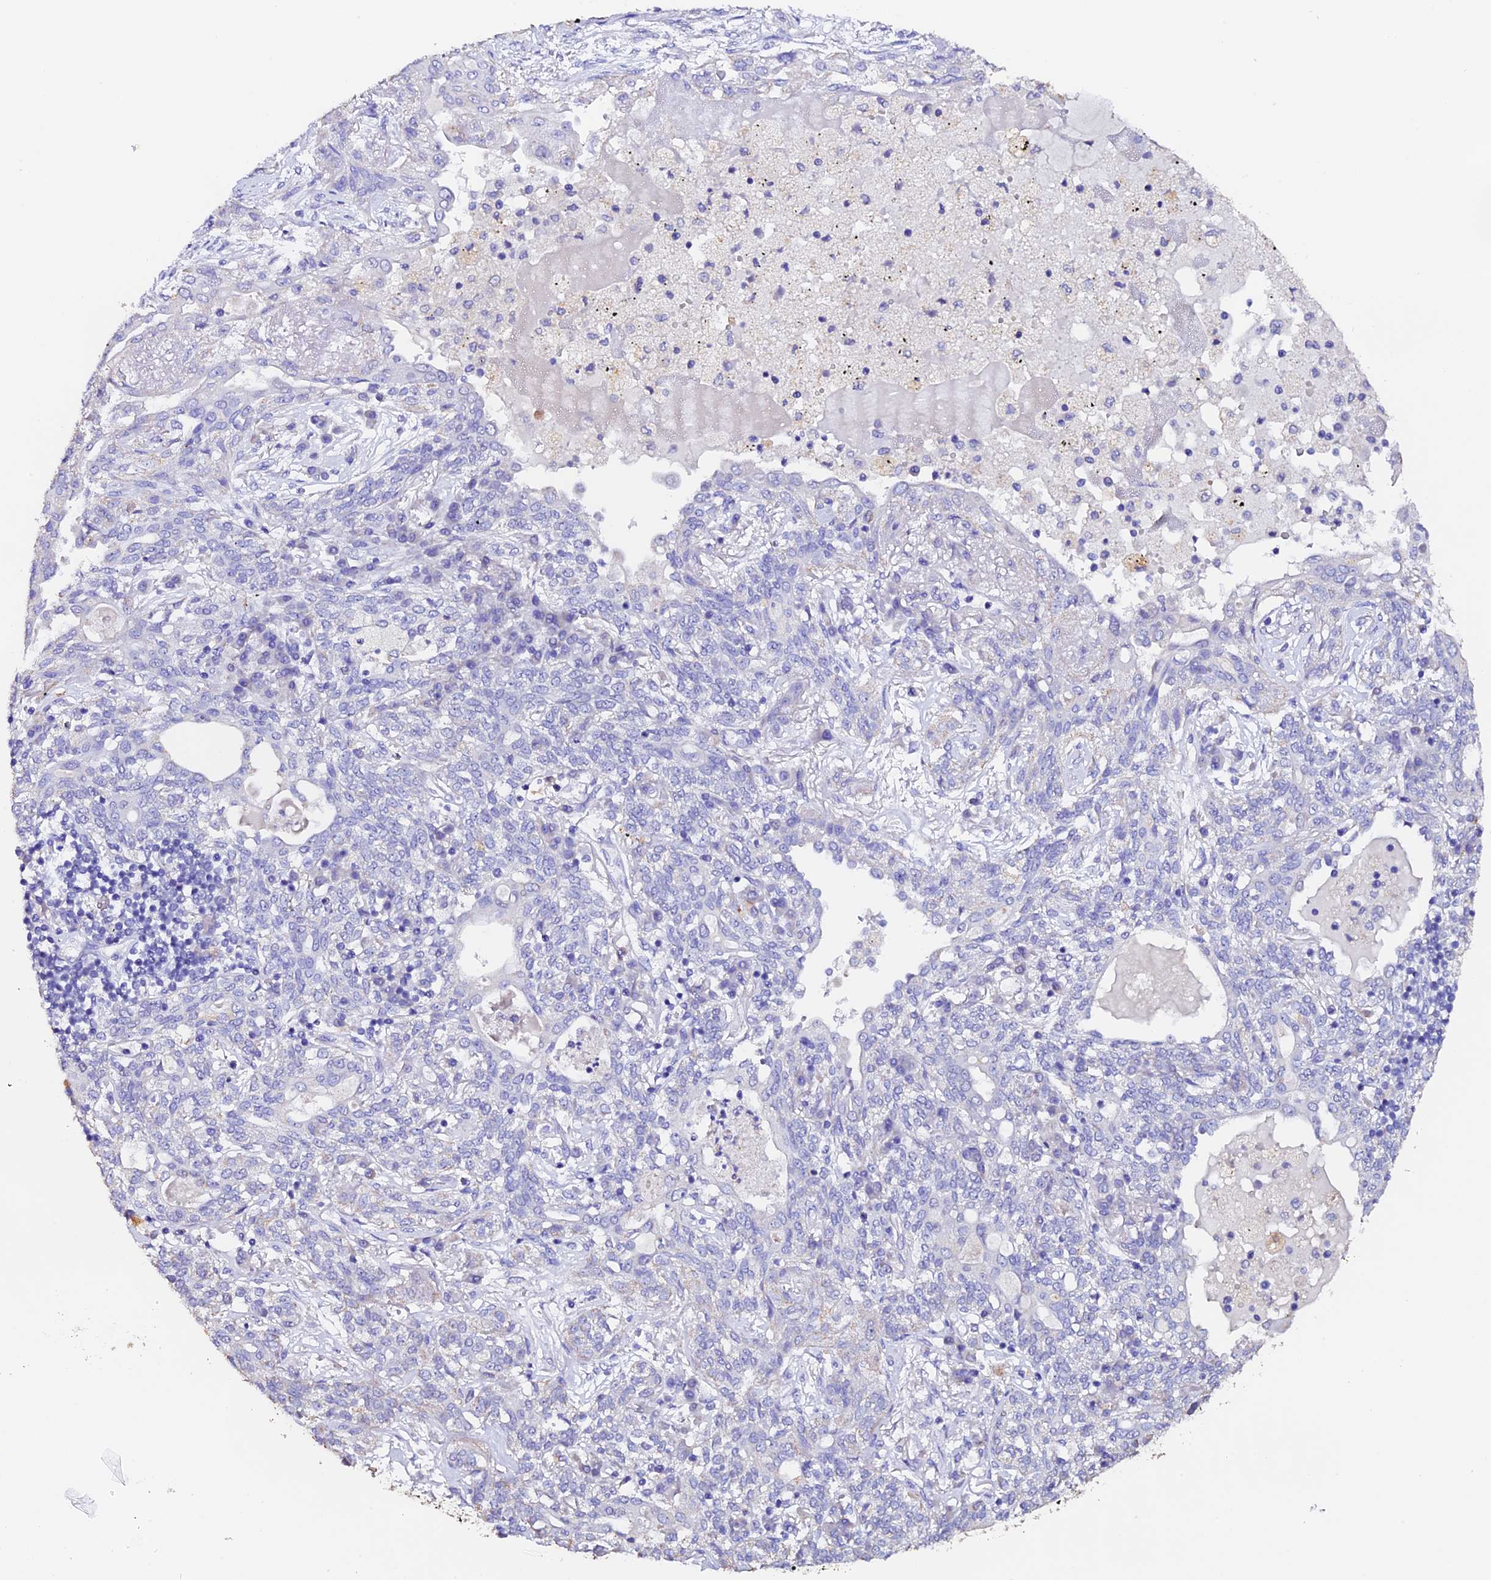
{"staining": {"intensity": "negative", "quantity": "none", "location": "none"}, "tissue": "lung cancer", "cell_type": "Tumor cells", "image_type": "cancer", "snomed": [{"axis": "morphology", "description": "Squamous cell carcinoma, NOS"}, {"axis": "topography", "description": "Lung"}], "caption": "Immunohistochemistry of lung cancer (squamous cell carcinoma) reveals no staining in tumor cells.", "gene": "FBXW9", "patient": {"sex": "female", "age": 70}}